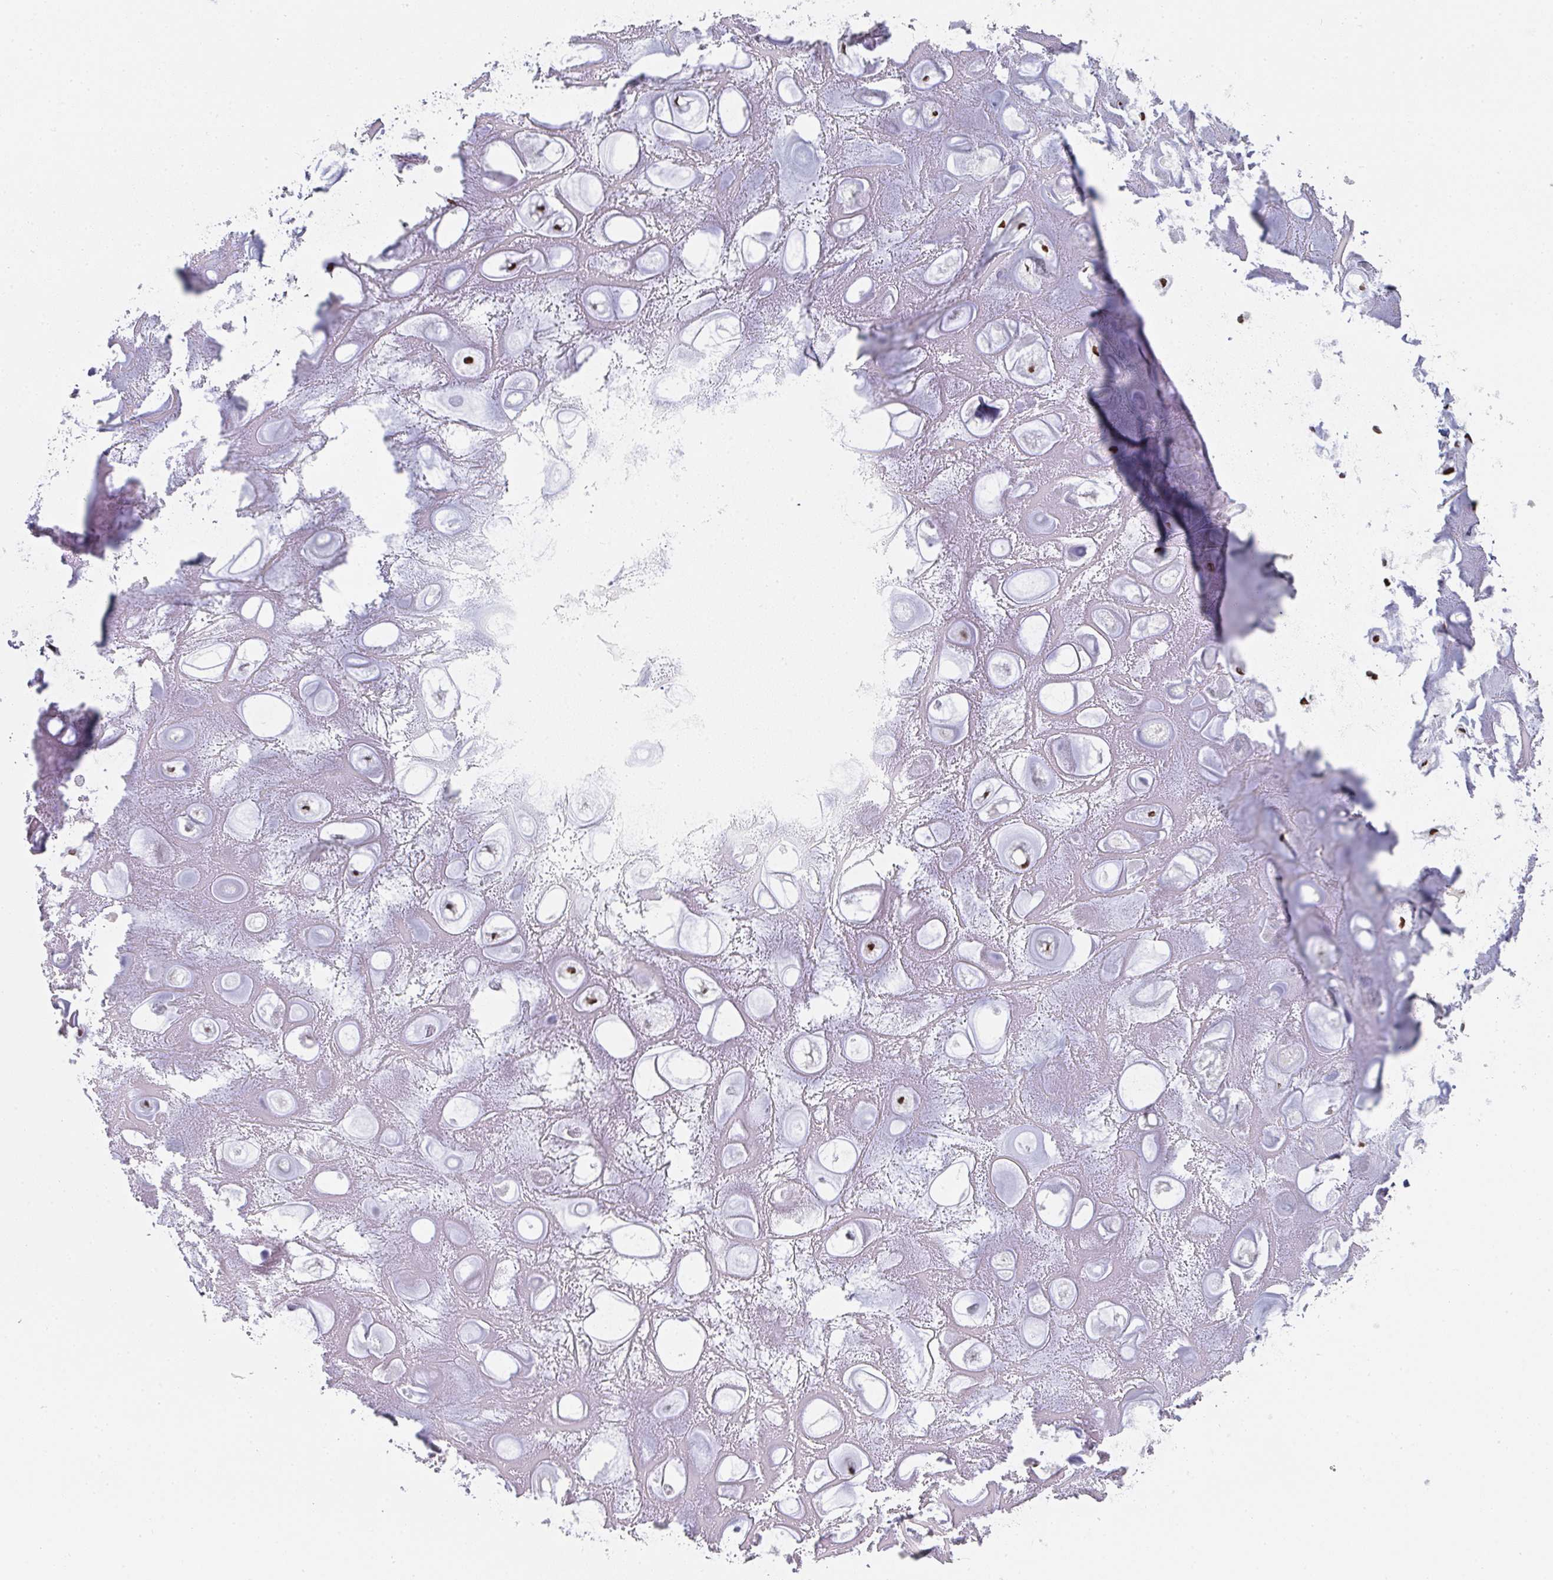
{"staining": {"intensity": "moderate", "quantity": "<25%", "location": "nuclear"}, "tissue": "soft tissue", "cell_type": "Chondrocytes", "image_type": "normal", "snomed": [{"axis": "morphology", "description": "Normal tissue, NOS"}, {"axis": "topography", "description": "Lymph node"}, {"axis": "topography", "description": "Cartilage tissue"}, {"axis": "topography", "description": "Nasopharynx"}], "caption": "IHC (DAB (3,3'-diaminobenzidine)) staining of benign human soft tissue shows moderate nuclear protein expression in approximately <25% of chondrocytes.", "gene": "POU2AF2", "patient": {"sex": "male", "age": 63}}